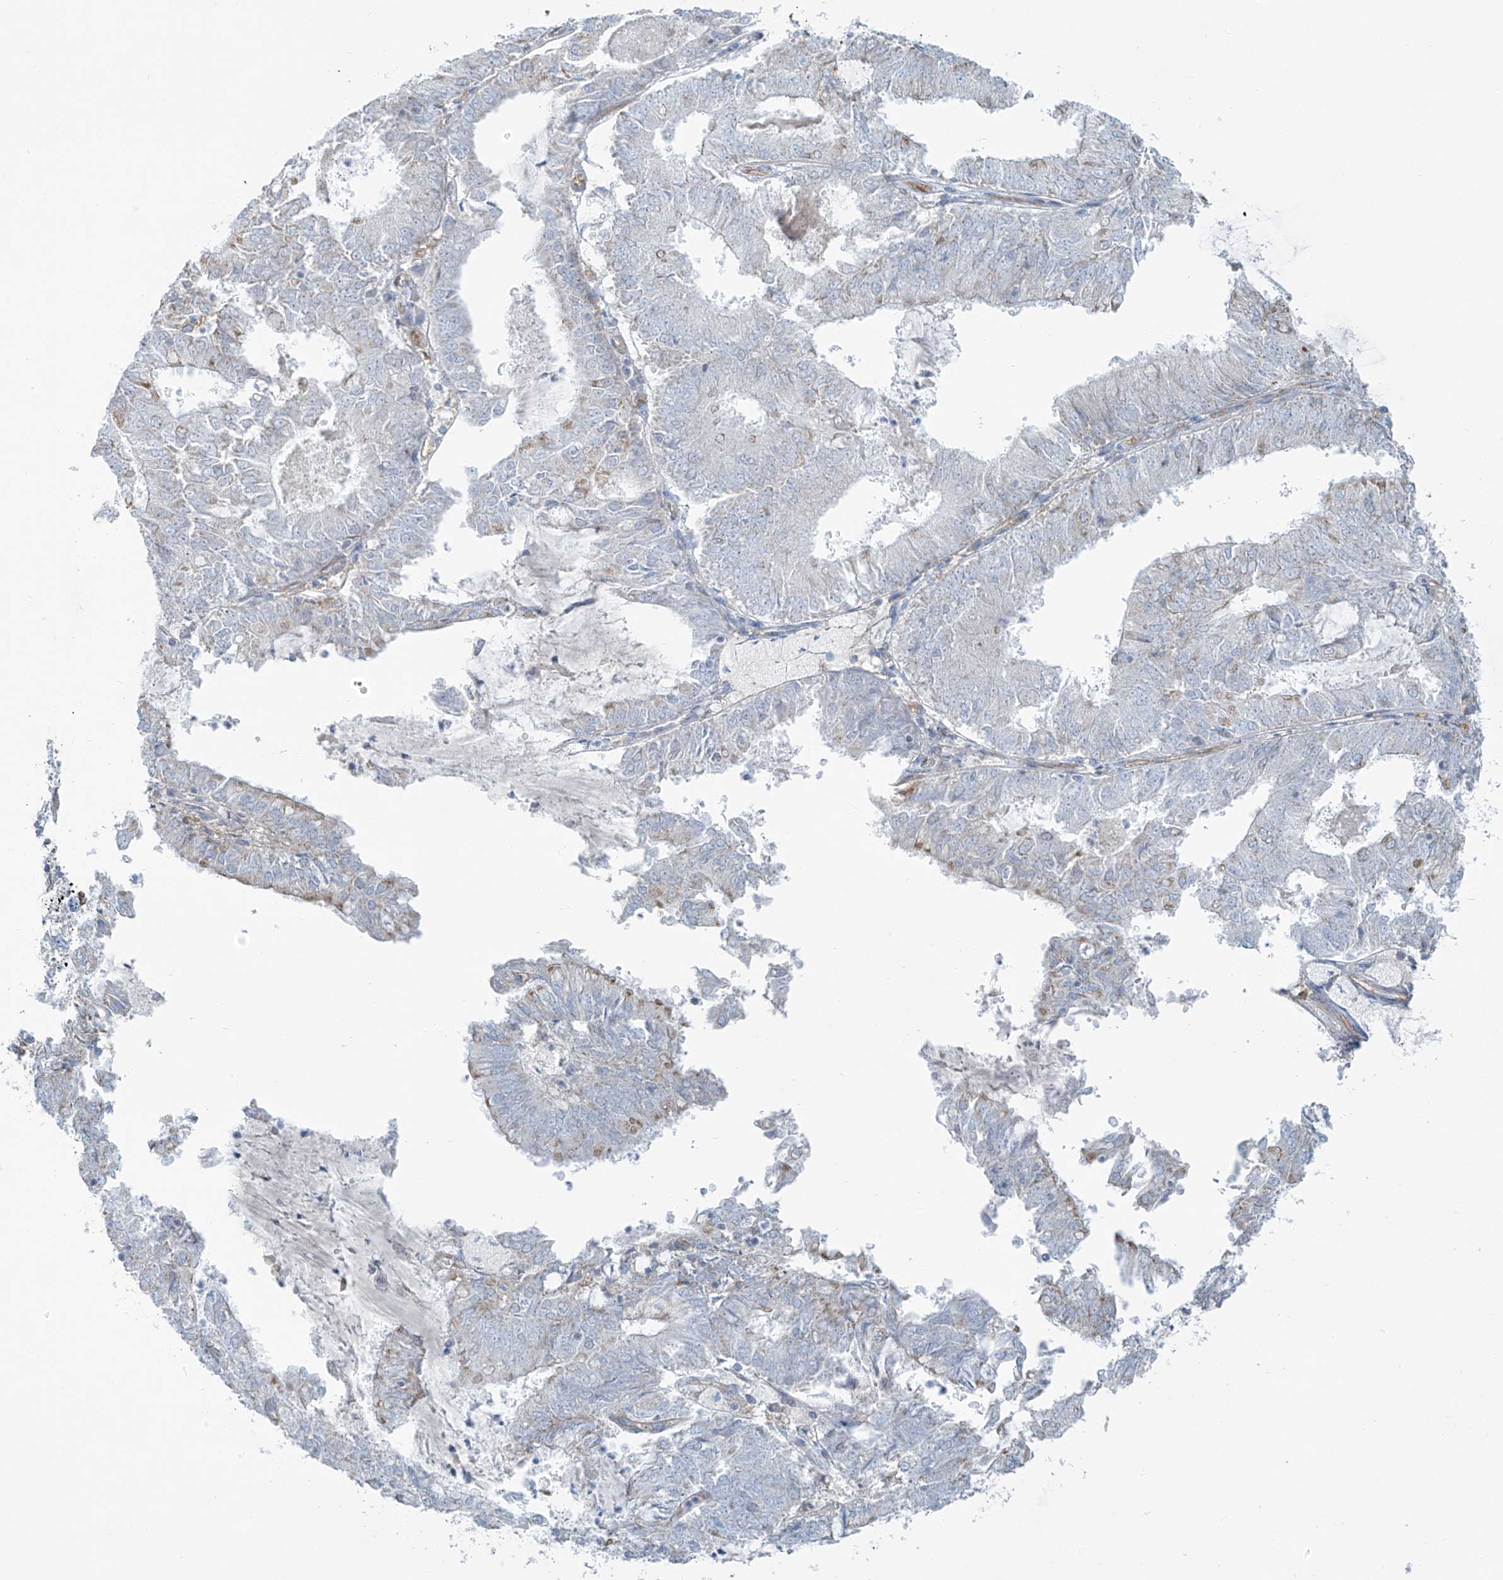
{"staining": {"intensity": "negative", "quantity": "none", "location": "none"}, "tissue": "endometrial cancer", "cell_type": "Tumor cells", "image_type": "cancer", "snomed": [{"axis": "morphology", "description": "Adenocarcinoma, NOS"}, {"axis": "topography", "description": "Endometrium"}], "caption": "A histopathology image of adenocarcinoma (endometrial) stained for a protein displays no brown staining in tumor cells.", "gene": "VAMP5", "patient": {"sex": "female", "age": 57}}